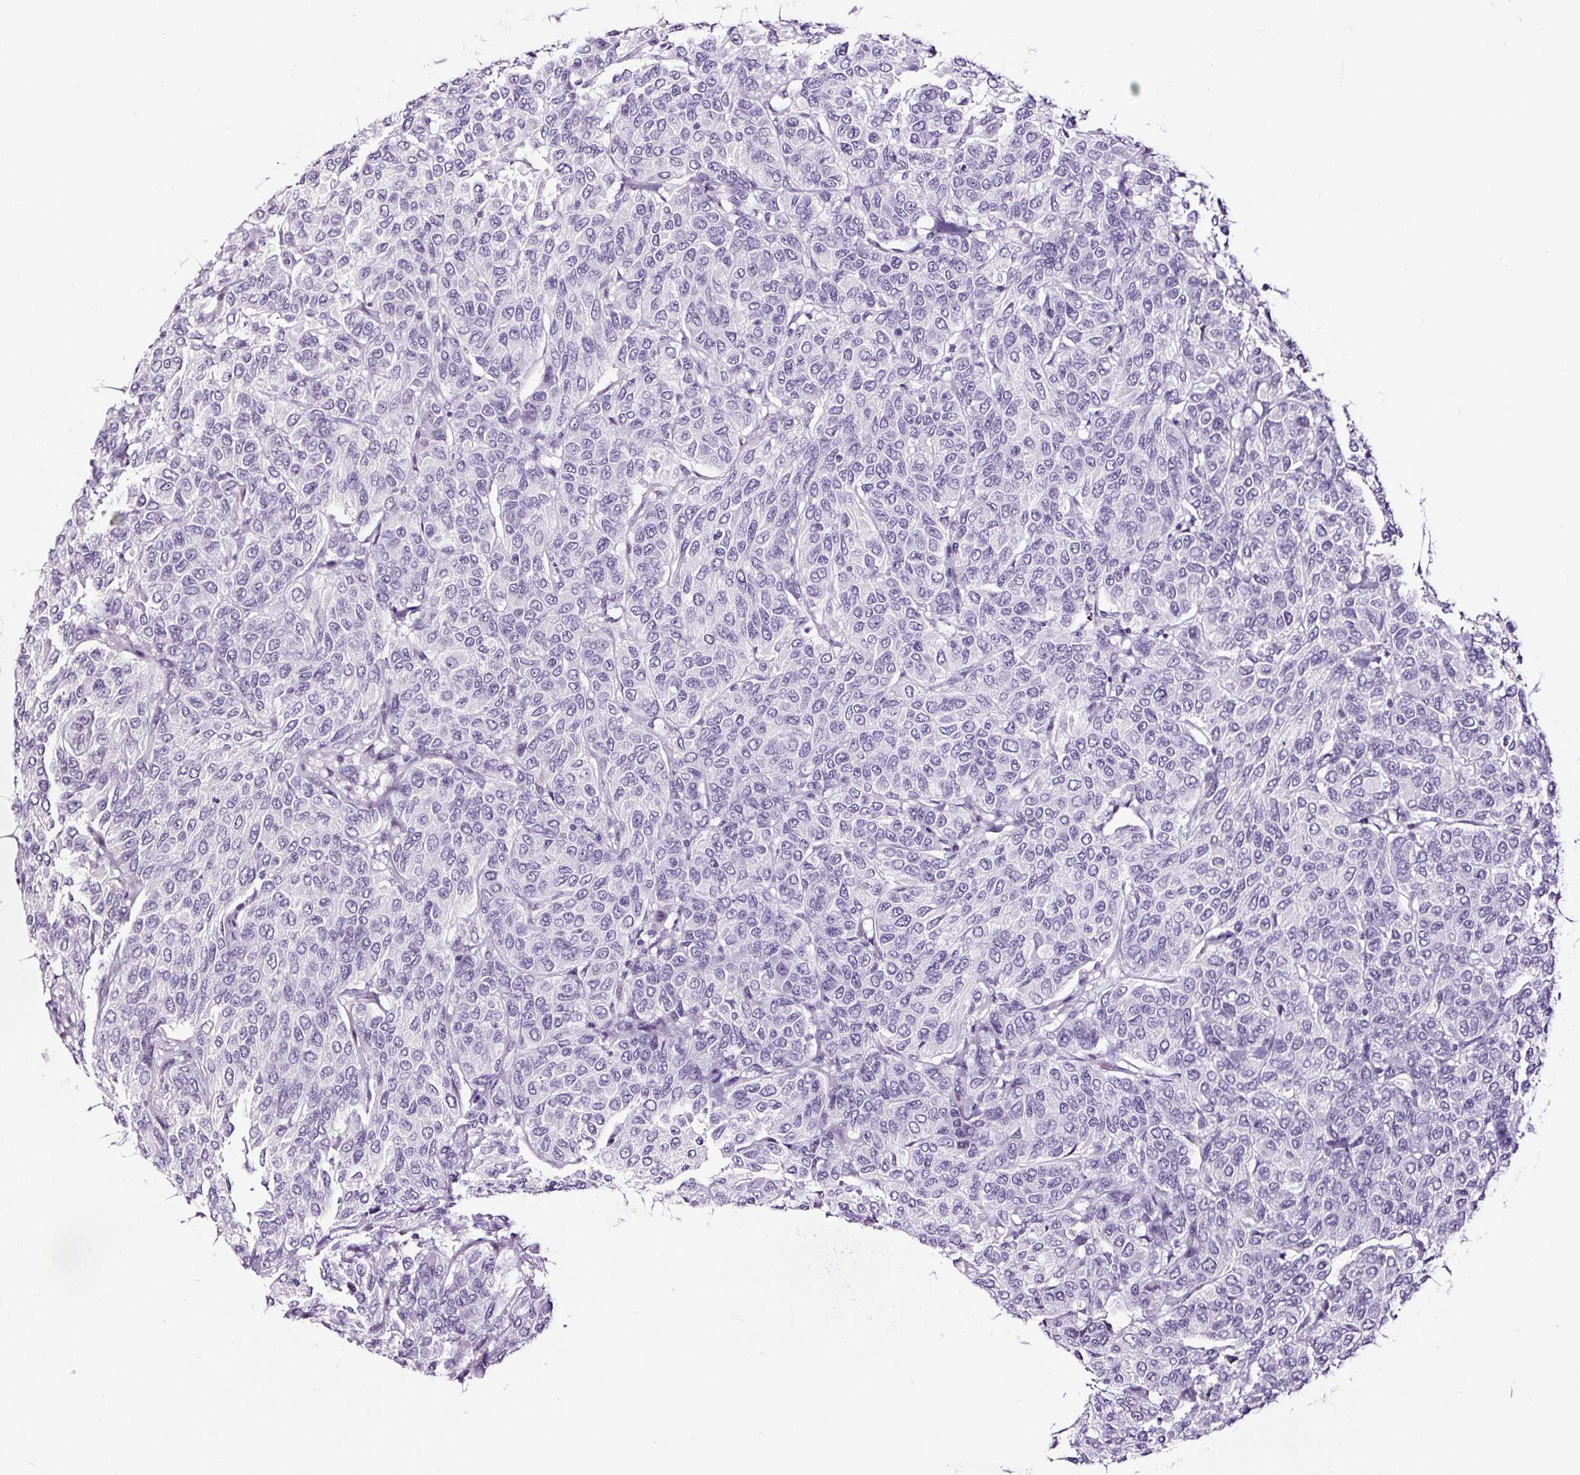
{"staining": {"intensity": "negative", "quantity": "none", "location": "none"}, "tissue": "breast cancer", "cell_type": "Tumor cells", "image_type": "cancer", "snomed": [{"axis": "morphology", "description": "Duct carcinoma"}, {"axis": "topography", "description": "Breast"}], "caption": "Tumor cells are negative for protein expression in human breast cancer (infiltrating ductal carcinoma).", "gene": "NPHS2", "patient": {"sex": "female", "age": 55}}